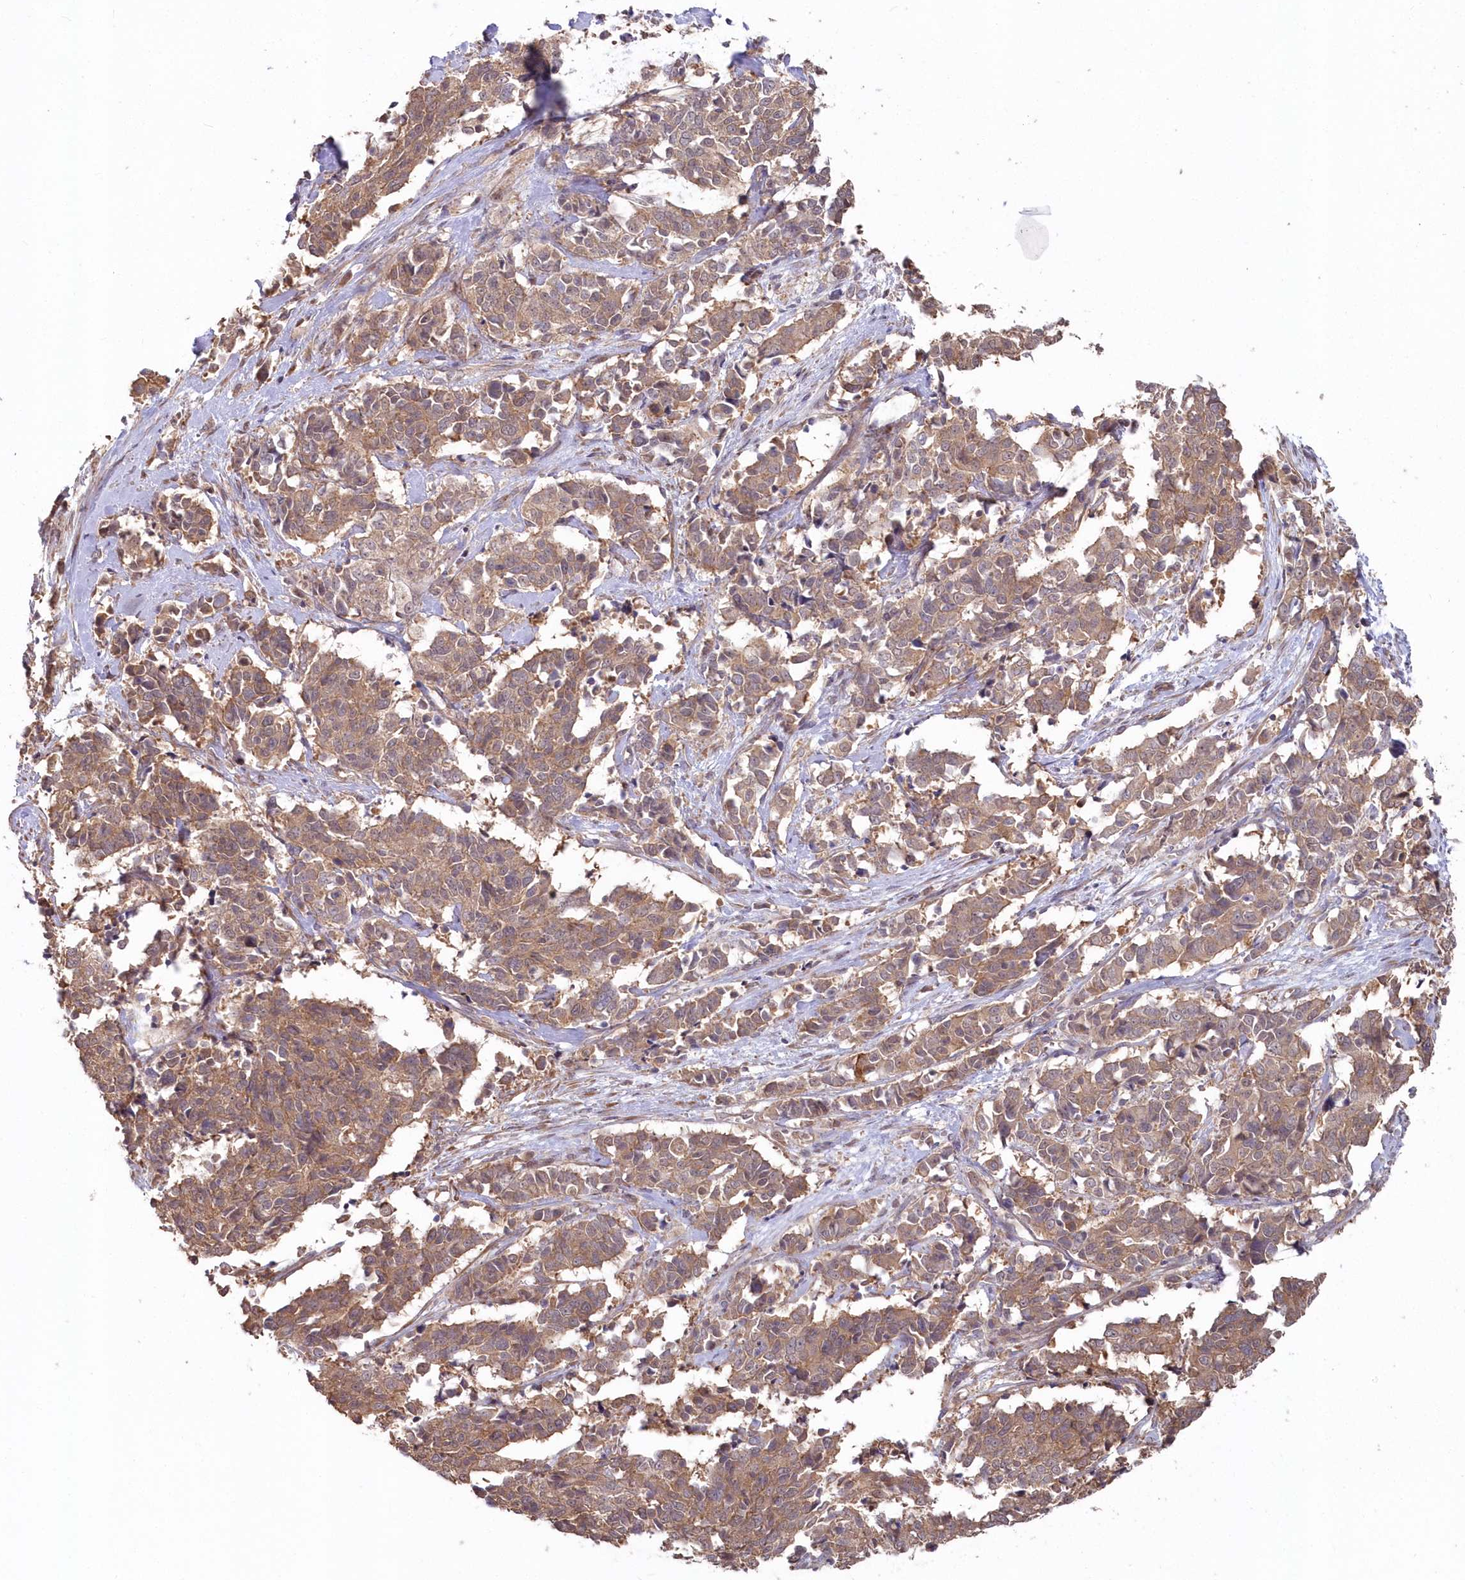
{"staining": {"intensity": "moderate", "quantity": ">75%", "location": "cytoplasmic/membranous"}, "tissue": "cervical cancer", "cell_type": "Tumor cells", "image_type": "cancer", "snomed": [{"axis": "morphology", "description": "Normal tissue, NOS"}, {"axis": "morphology", "description": "Squamous cell carcinoma, NOS"}, {"axis": "topography", "description": "Cervix"}], "caption": "Immunohistochemical staining of cervical cancer reveals medium levels of moderate cytoplasmic/membranous expression in about >75% of tumor cells.", "gene": "TBCA", "patient": {"sex": "female", "age": 35}}